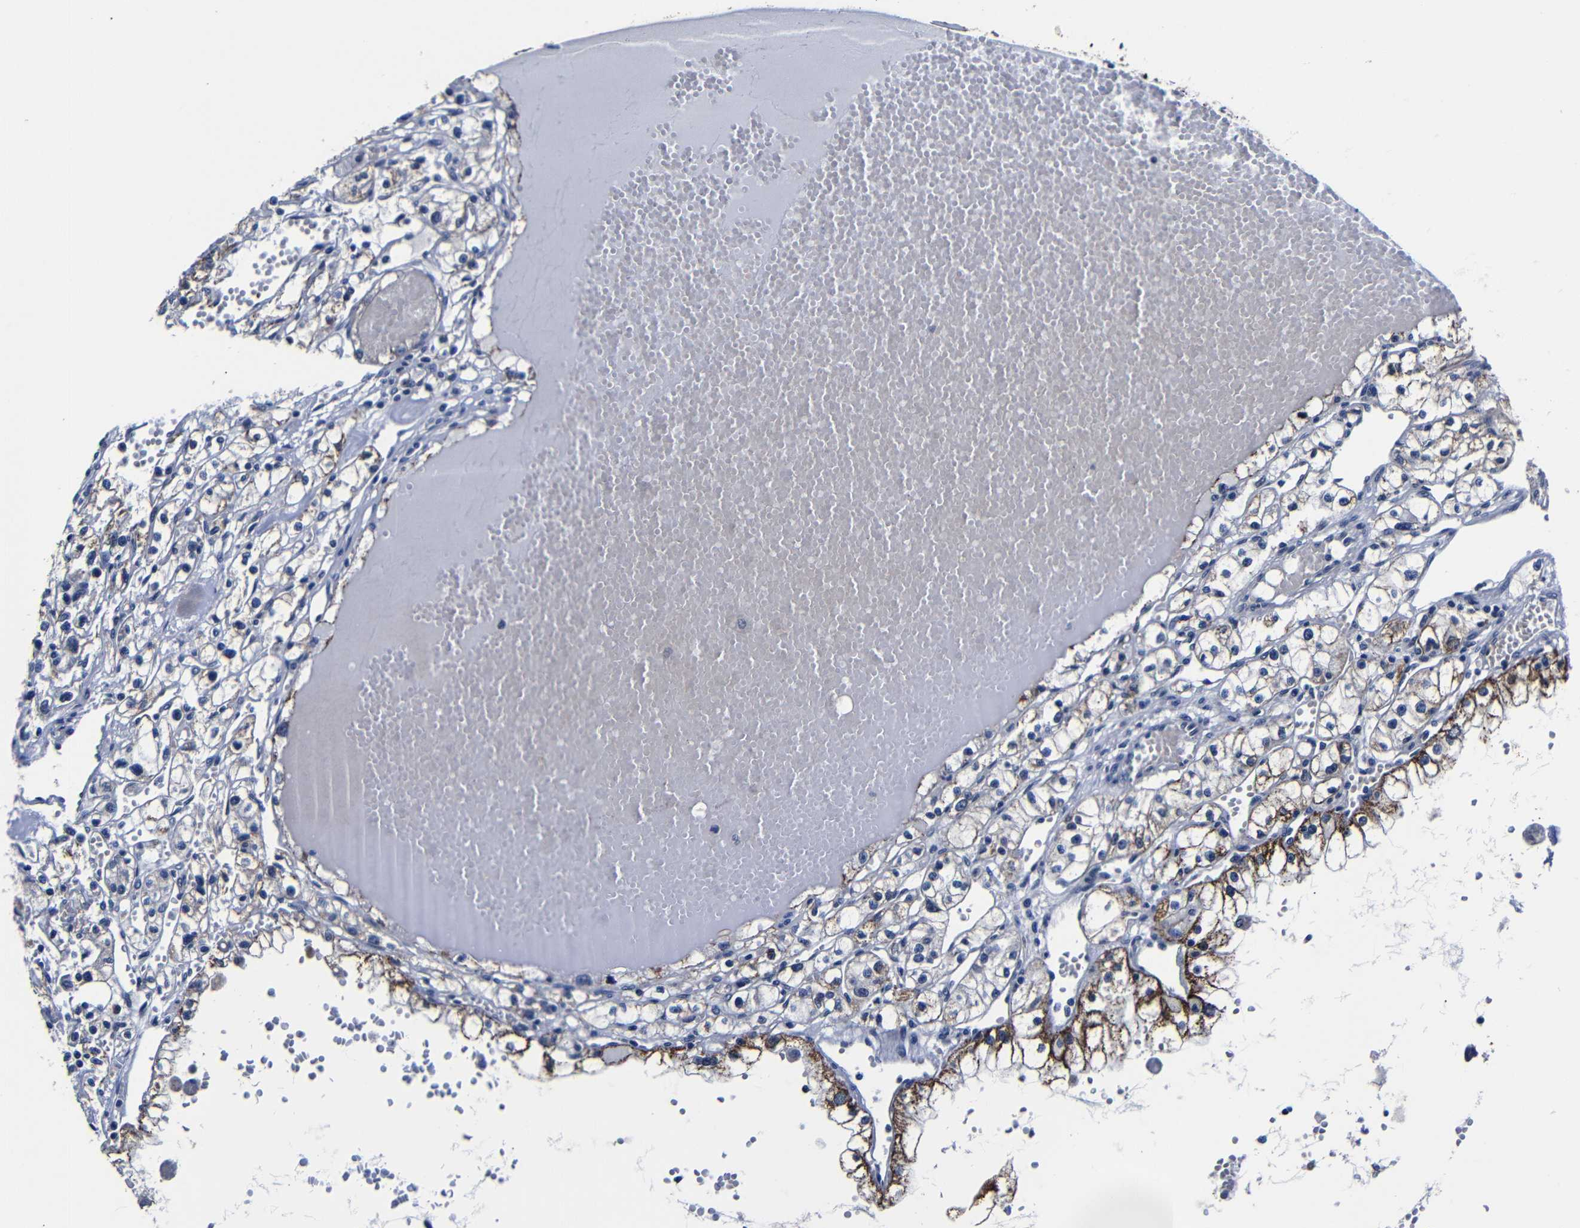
{"staining": {"intensity": "moderate", "quantity": "<25%", "location": "cytoplasmic/membranous"}, "tissue": "renal cancer", "cell_type": "Tumor cells", "image_type": "cancer", "snomed": [{"axis": "morphology", "description": "Adenocarcinoma, NOS"}, {"axis": "topography", "description": "Kidney"}], "caption": "This is an image of IHC staining of renal cancer, which shows moderate staining in the cytoplasmic/membranous of tumor cells.", "gene": "DEPP1", "patient": {"sex": "male", "age": 56}}